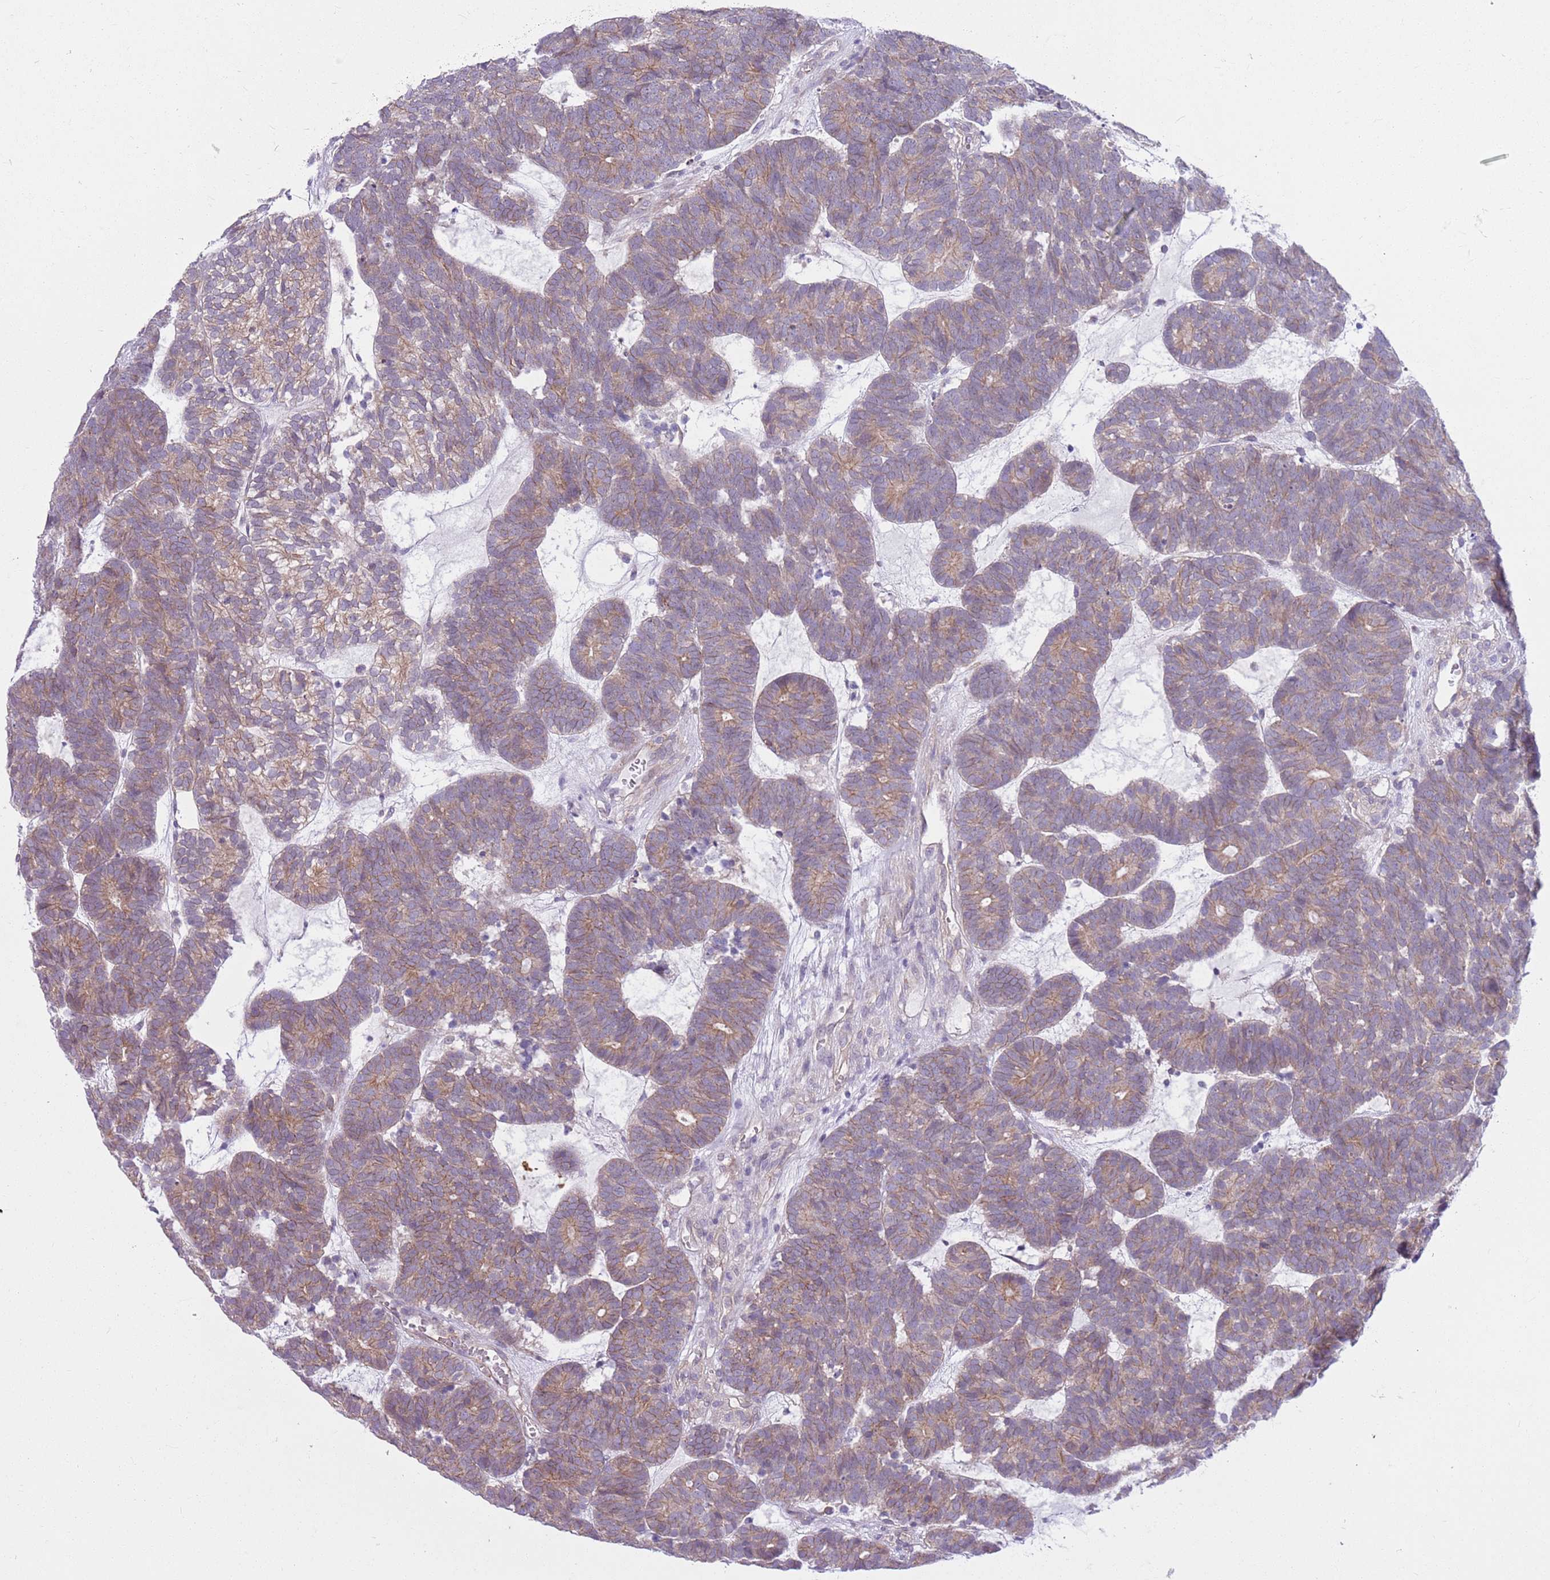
{"staining": {"intensity": "weak", "quantity": "25%-75%", "location": "cytoplasmic/membranous"}, "tissue": "head and neck cancer", "cell_type": "Tumor cells", "image_type": "cancer", "snomed": [{"axis": "morphology", "description": "Adenocarcinoma, NOS"}, {"axis": "topography", "description": "Head-Neck"}], "caption": "There is low levels of weak cytoplasmic/membranous staining in tumor cells of head and neck adenocarcinoma, as demonstrated by immunohistochemical staining (brown color).", "gene": "PARP8", "patient": {"sex": "female", "age": 81}}